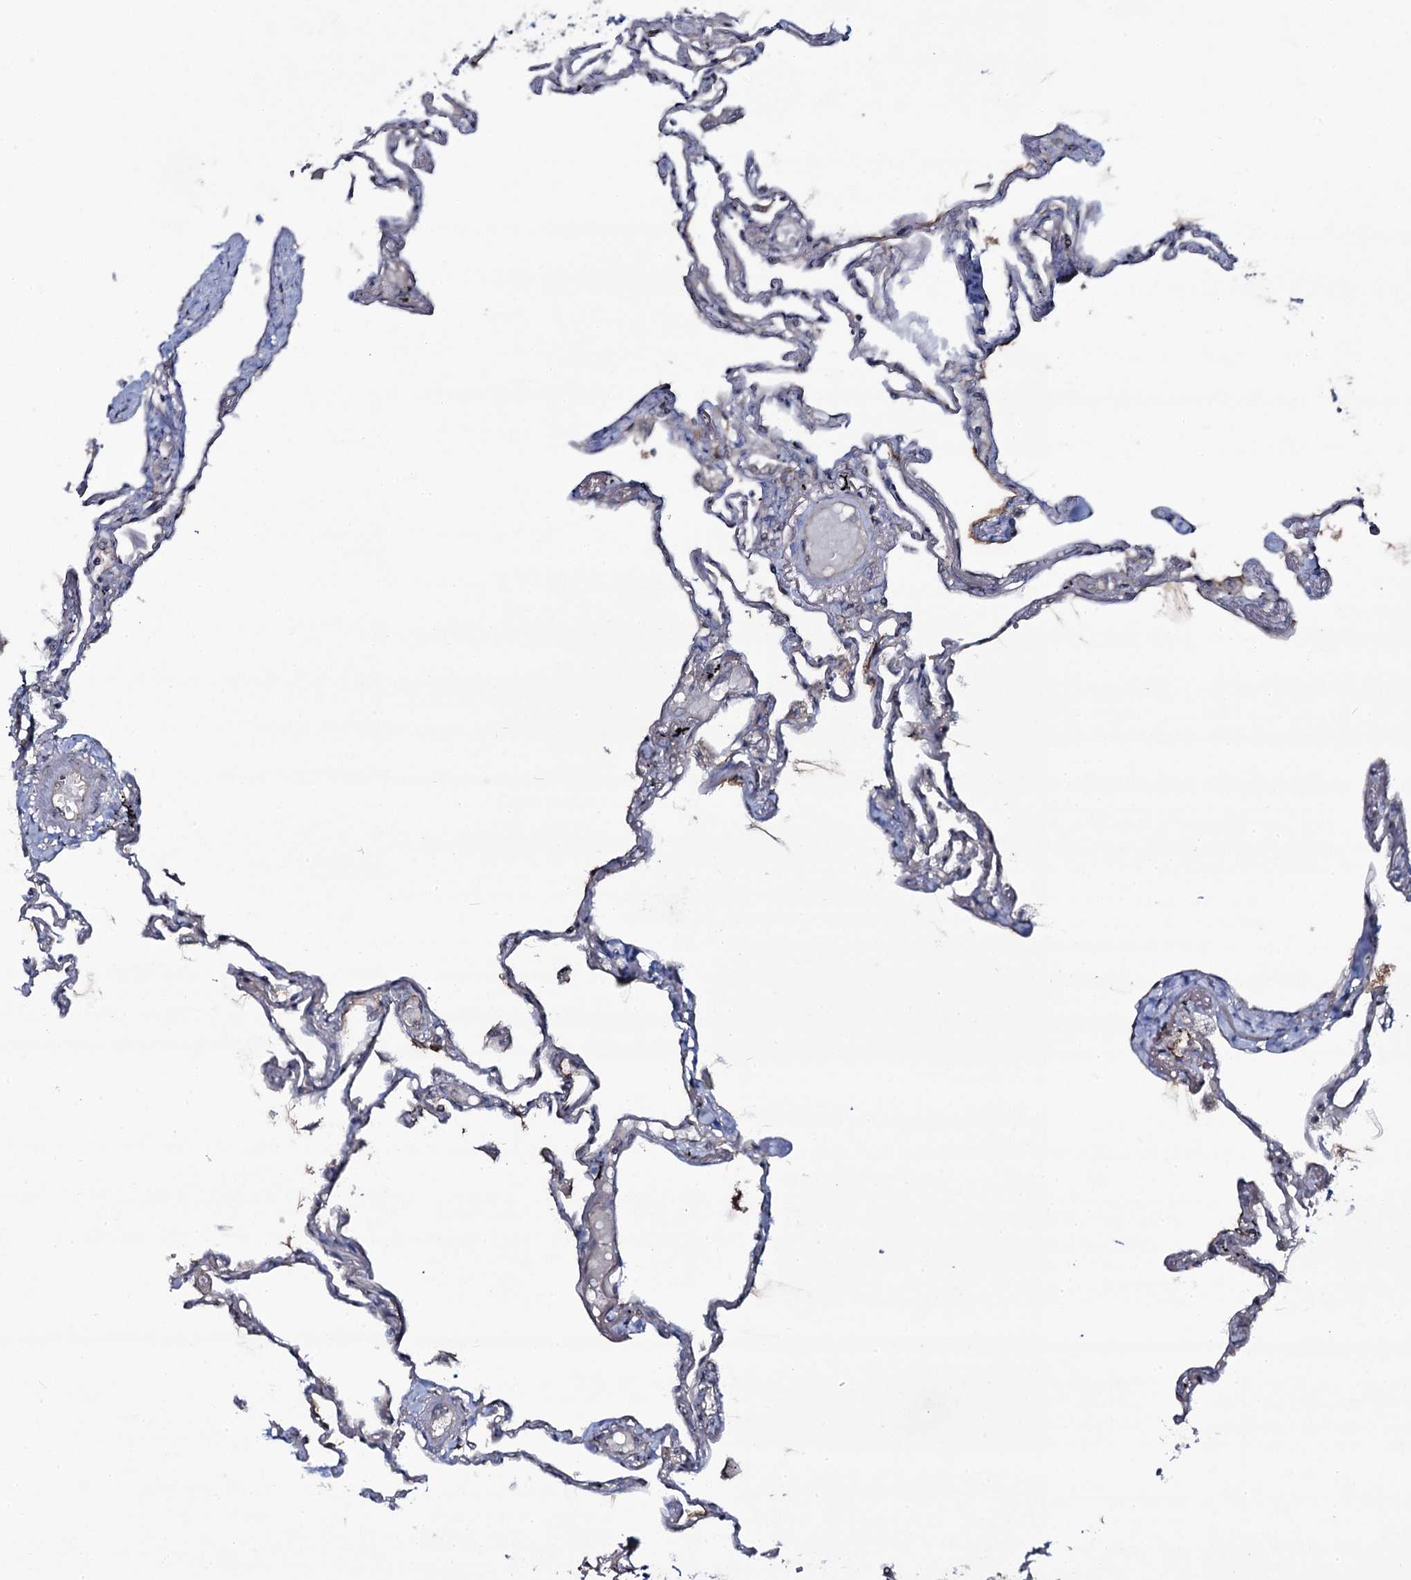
{"staining": {"intensity": "negative", "quantity": "none", "location": "none"}, "tissue": "lung", "cell_type": "Alveolar cells", "image_type": "normal", "snomed": [{"axis": "morphology", "description": "Normal tissue, NOS"}, {"axis": "topography", "description": "Lung"}], "caption": "Immunohistochemistry (IHC) of benign human lung demonstrates no expression in alveolar cells.", "gene": "SNAP23", "patient": {"sex": "female", "age": 67}}